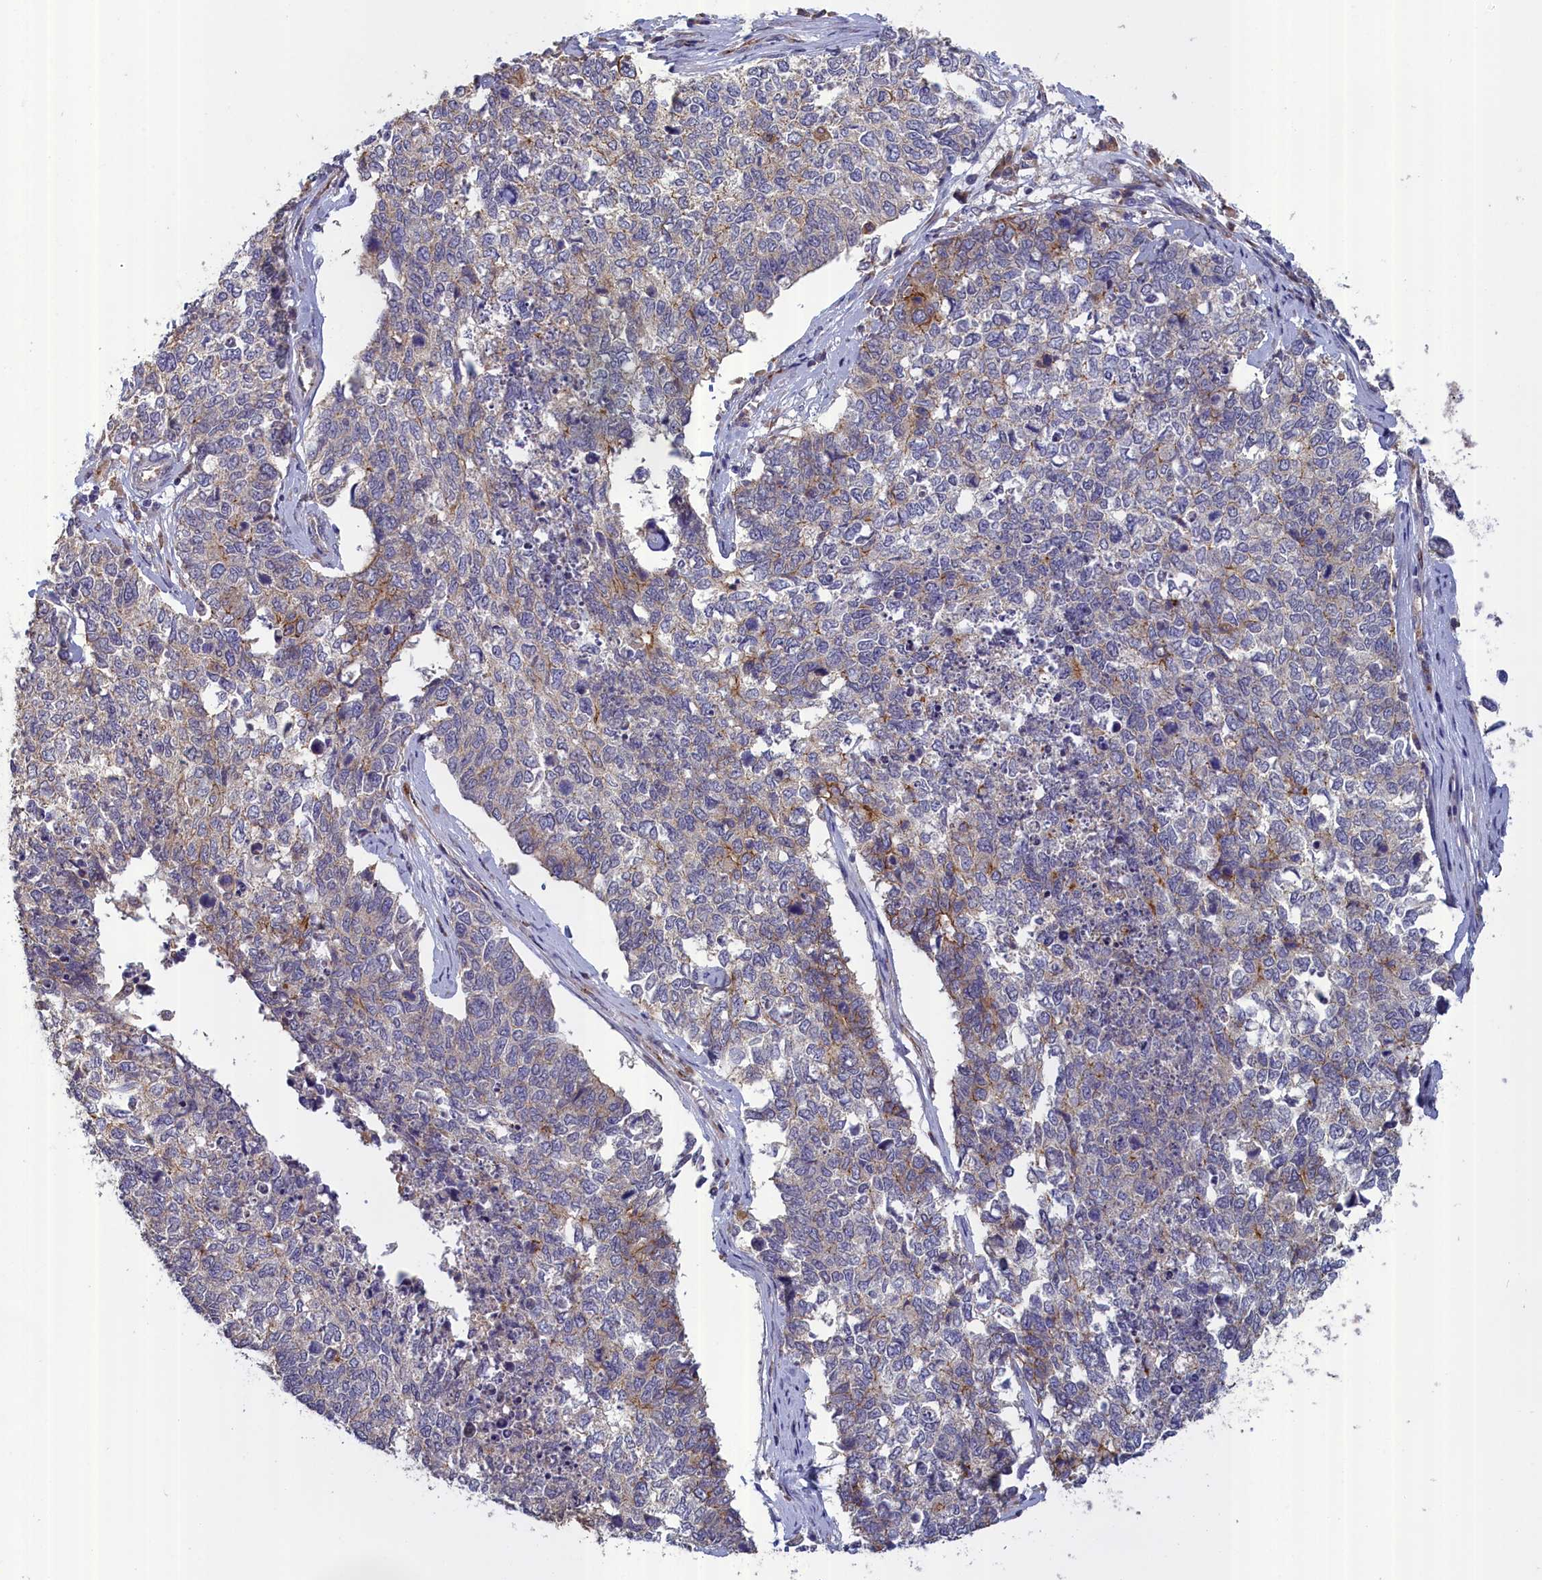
{"staining": {"intensity": "moderate", "quantity": "<25%", "location": "cytoplasmic/membranous"}, "tissue": "cervical cancer", "cell_type": "Tumor cells", "image_type": "cancer", "snomed": [{"axis": "morphology", "description": "Squamous cell carcinoma, NOS"}, {"axis": "topography", "description": "Cervix"}], "caption": "The photomicrograph exhibits immunohistochemical staining of cervical cancer (squamous cell carcinoma). There is moderate cytoplasmic/membranous expression is seen in about <25% of tumor cells. (brown staining indicates protein expression, while blue staining denotes nuclei).", "gene": "COL19A1", "patient": {"sex": "female", "age": 63}}